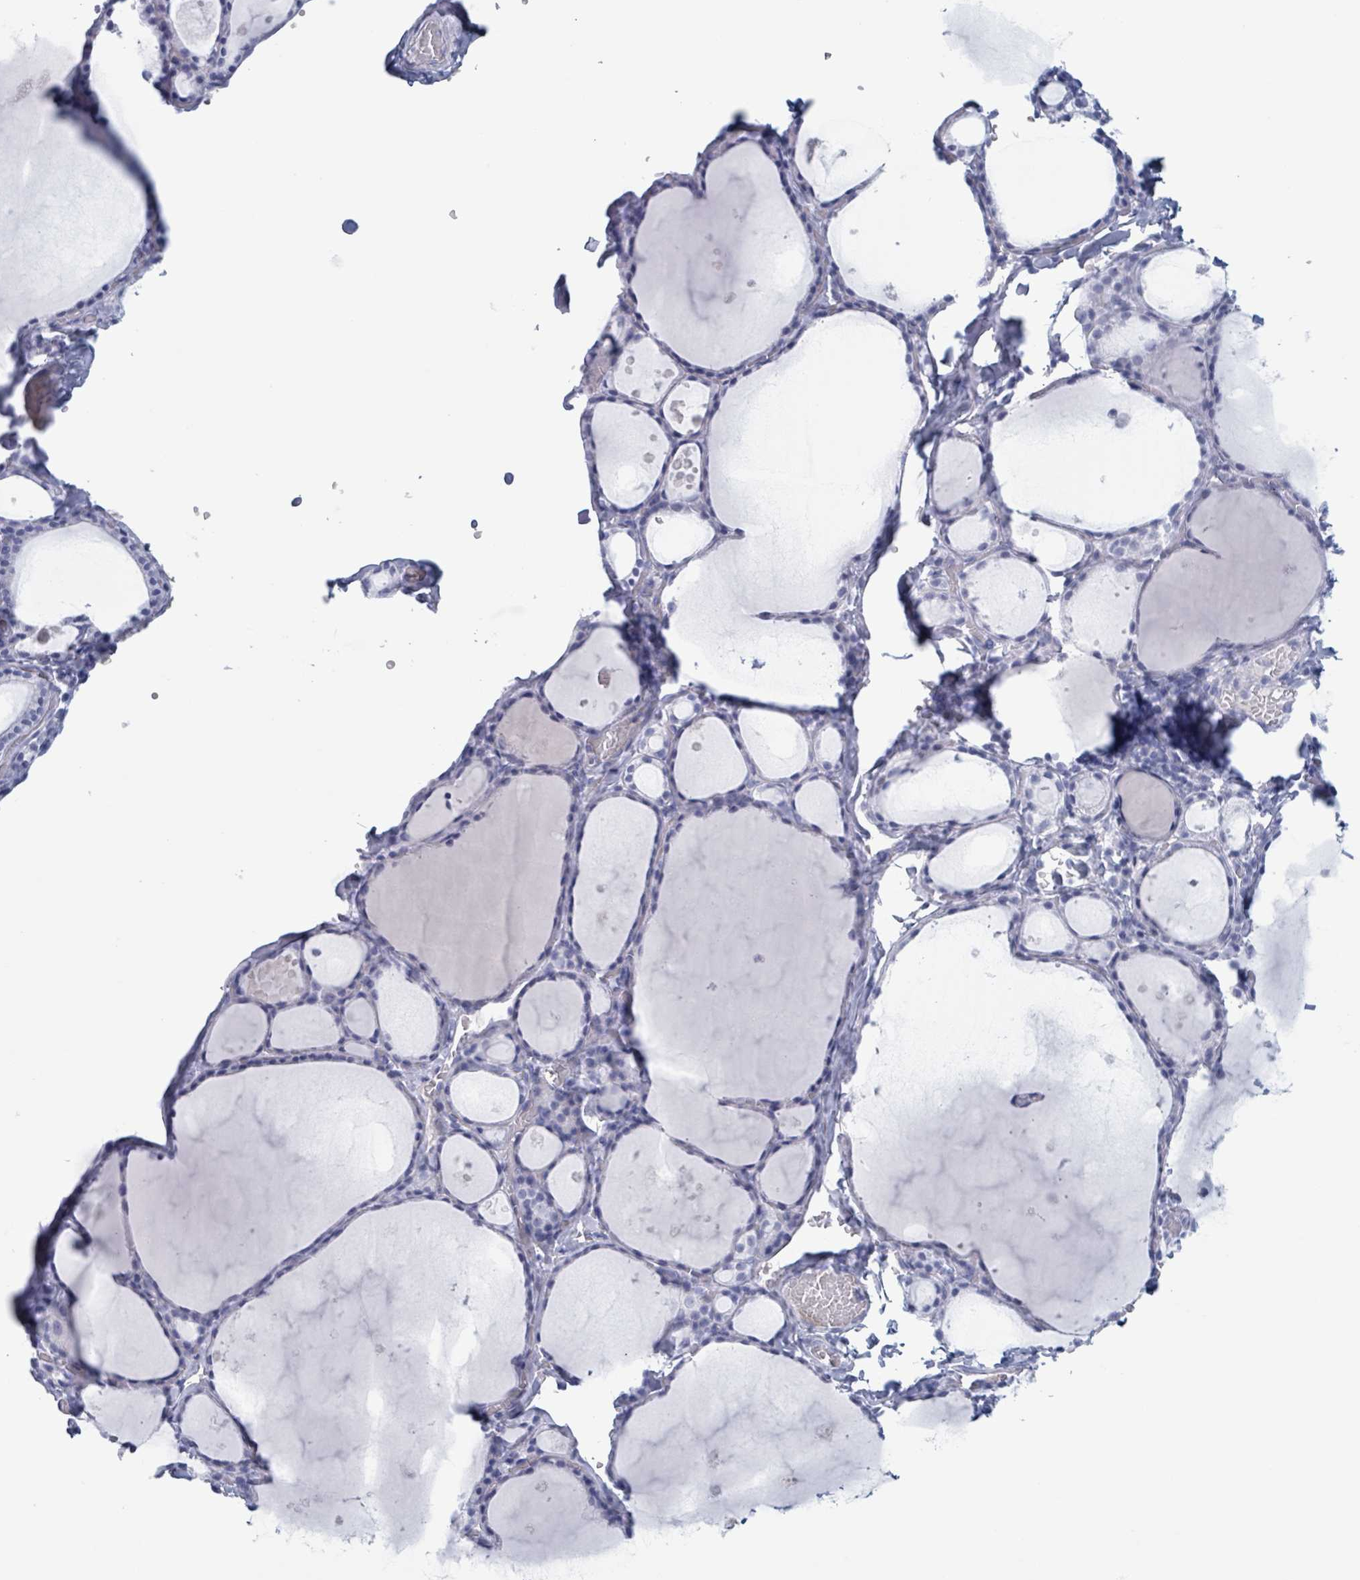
{"staining": {"intensity": "negative", "quantity": "none", "location": "none"}, "tissue": "thyroid gland", "cell_type": "Glandular cells", "image_type": "normal", "snomed": [{"axis": "morphology", "description": "Normal tissue, NOS"}, {"axis": "topography", "description": "Thyroid gland"}], "caption": "Immunohistochemistry (IHC) micrograph of normal thyroid gland: human thyroid gland stained with DAB (3,3'-diaminobenzidine) reveals no significant protein expression in glandular cells. (DAB immunohistochemistry (IHC), high magnification).", "gene": "KLK4", "patient": {"sex": "male", "age": 56}}